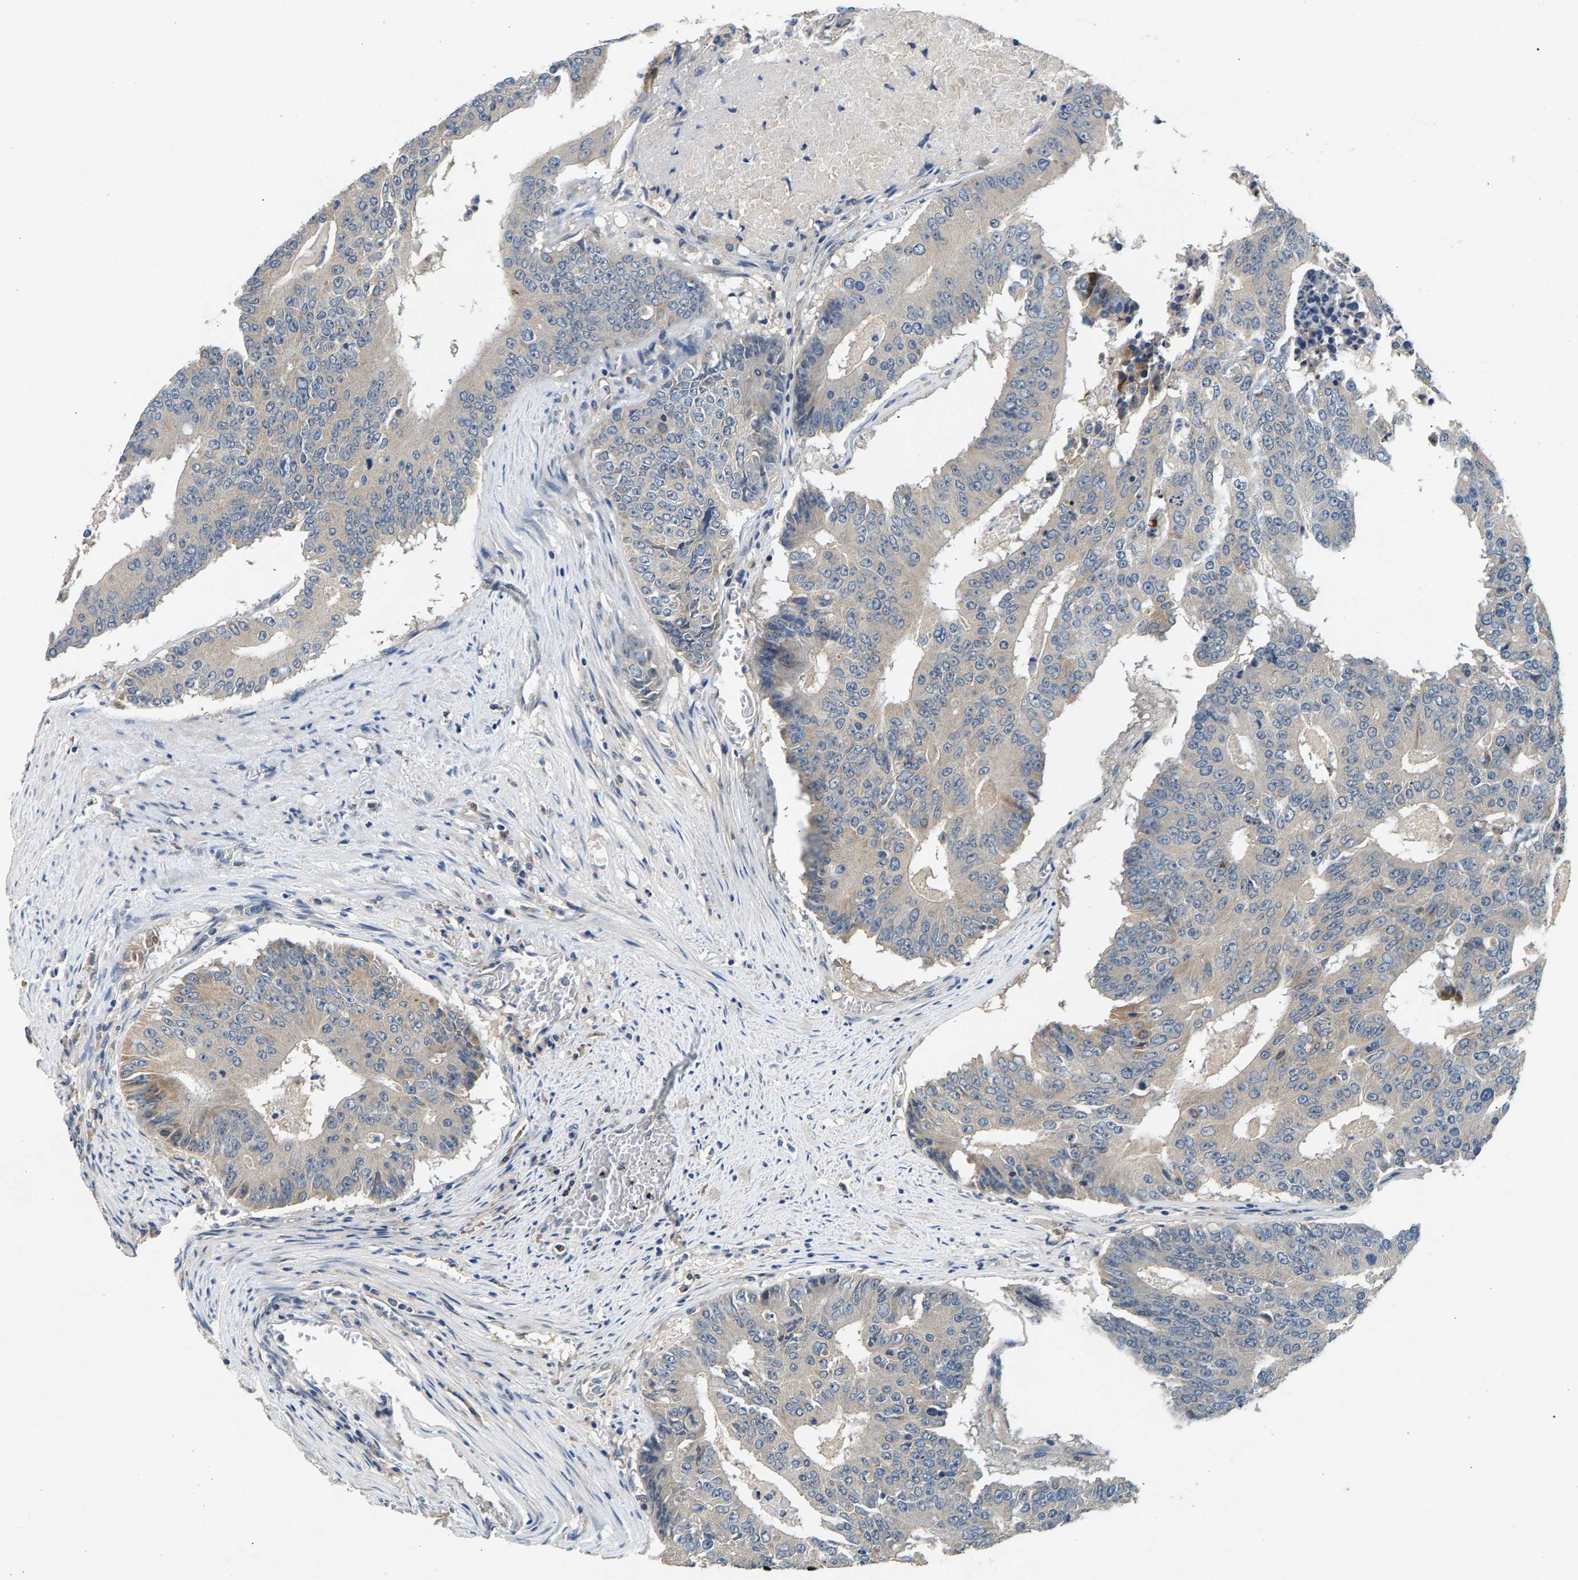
{"staining": {"intensity": "weak", "quantity": "<25%", "location": "cytoplasmic/membranous"}, "tissue": "colorectal cancer", "cell_type": "Tumor cells", "image_type": "cancer", "snomed": [{"axis": "morphology", "description": "Adenocarcinoma, NOS"}, {"axis": "topography", "description": "Colon"}], "caption": "High power microscopy image of an IHC photomicrograph of colorectal cancer, revealing no significant staining in tumor cells.", "gene": "NT5C", "patient": {"sex": "male", "age": 87}}